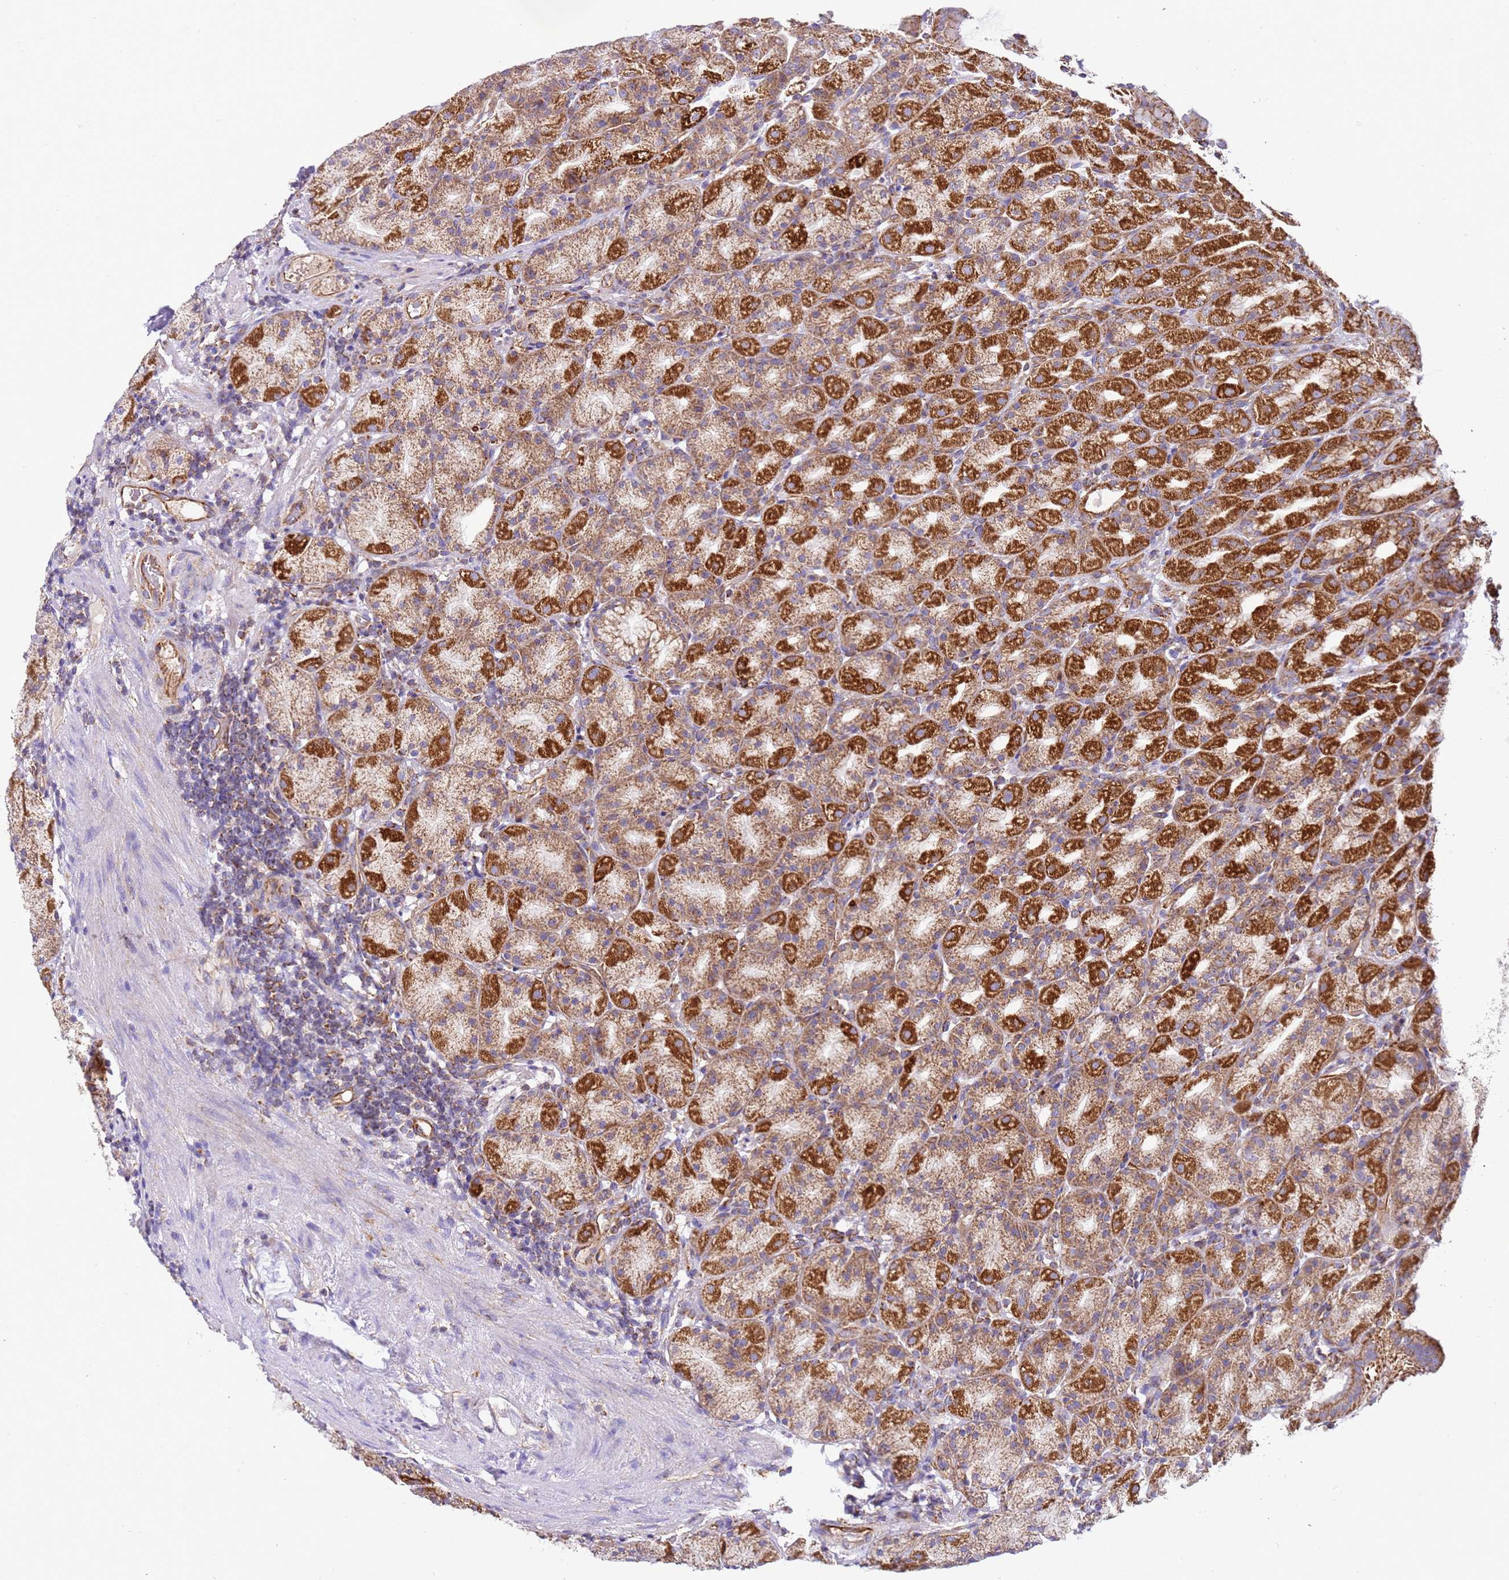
{"staining": {"intensity": "strong", "quantity": "25%-75%", "location": "cytoplasmic/membranous"}, "tissue": "stomach", "cell_type": "Glandular cells", "image_type": "normal", "snomed": [{"axis": "morphology", "description": "Normal tissue, NOS"}, {"axis": "topography", "description": "Stomach, upper"}, {"axis": "topography", "description": "Stomach"}], "caption": "Stomach was stained to show a protein in brown. There is high levels of strong cytoplasmic/membranous expression in approximately 25%-75% of glandular cells. Ihc stains the protein in brown and the nuclei are stained blue.", "gene": "MRPL20", "patient": {"sex": "male", "age": 68}}